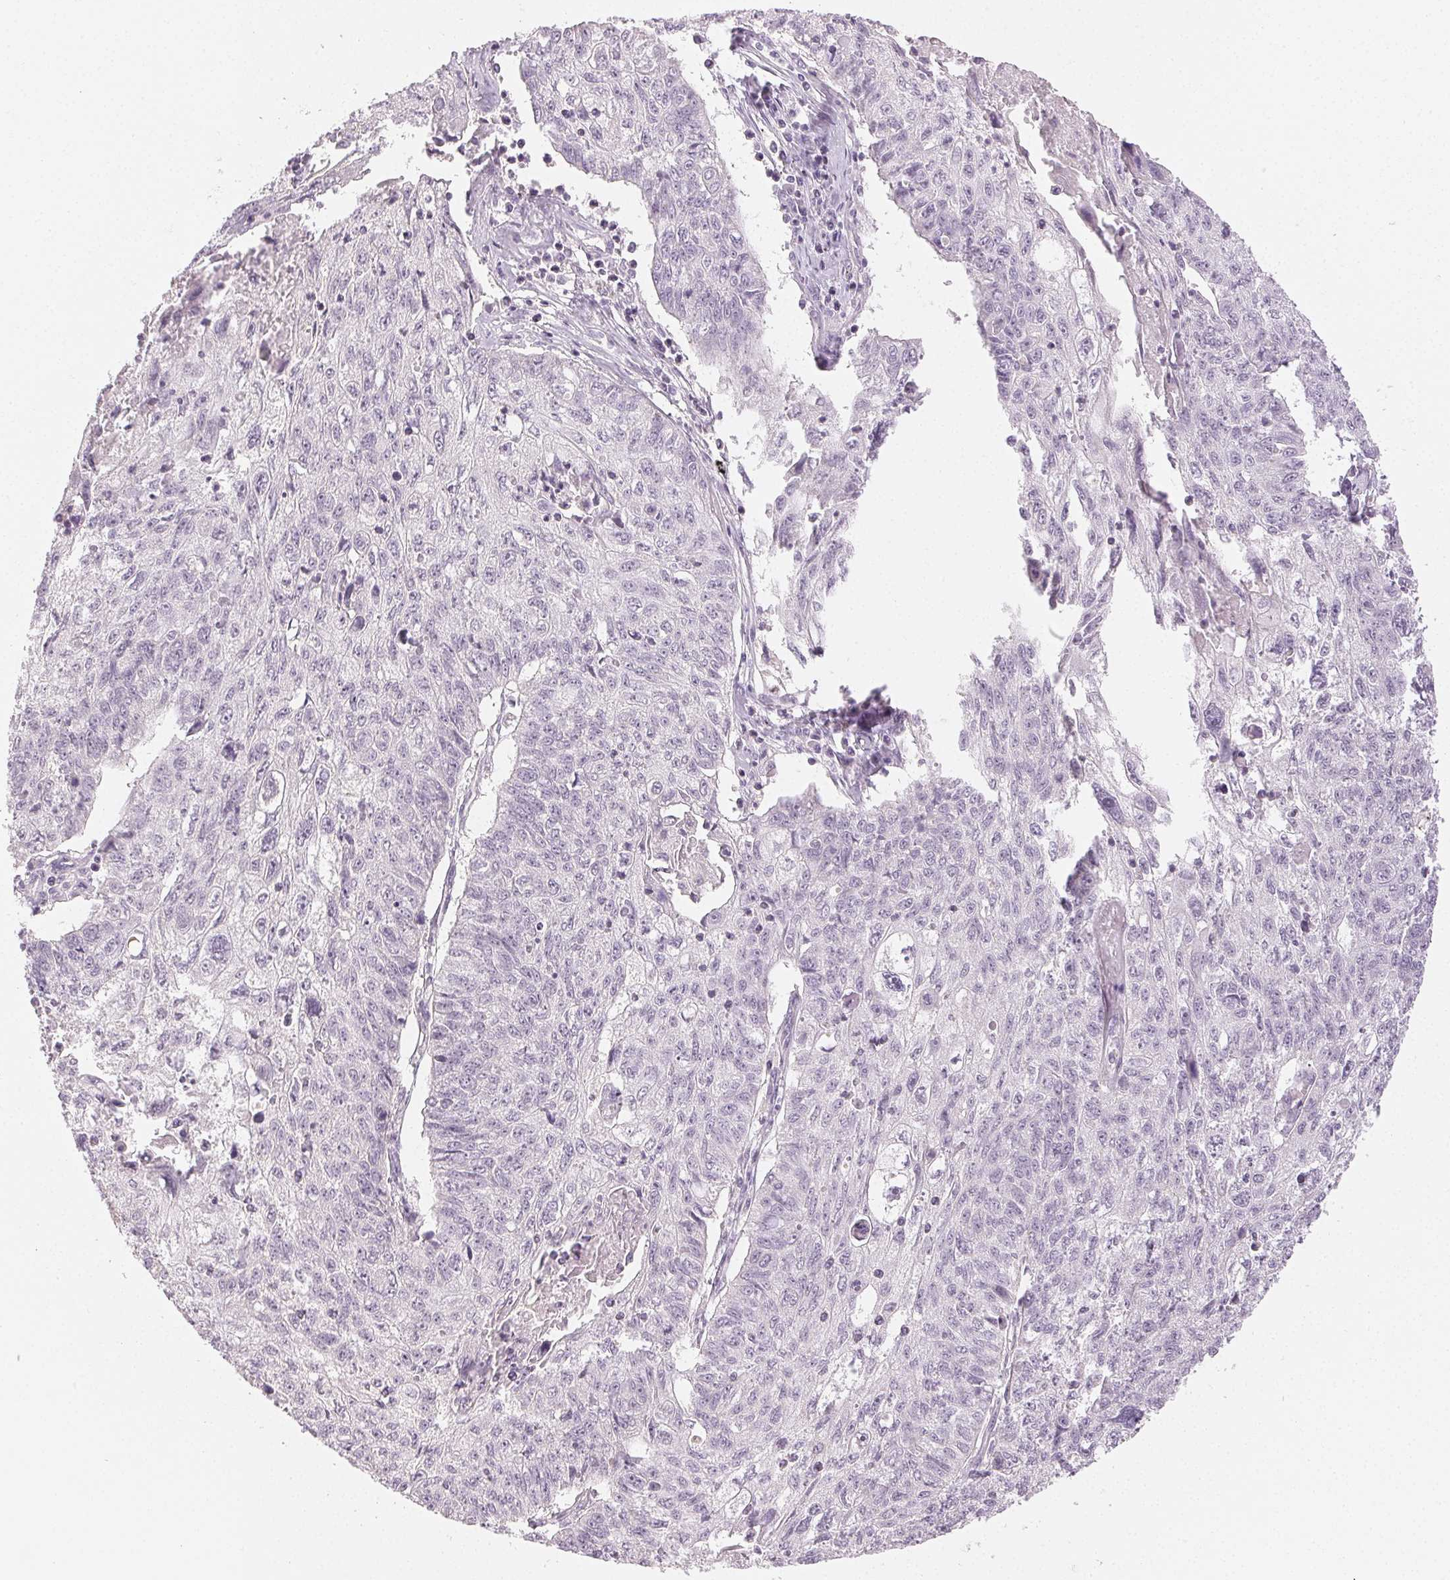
{"staining": {"intensity": "negative", "quantity": "none", "location": "none"}, "tissue": "lung cancer", "cell_type": "Tumor cells", "image_type": "cancer", "snomed": [{"axis": "morphology", "description": "Normal morphology"}, {"axis": "morphology", "description": "Aneuploidy"}, {"axis": "morphology", "description": "Squamous cell carcinoma, NOS"}, {"axis": "topography", "description": "Lymph node"}, {"axis": "topography", "description": "Lung"}], "caption": "IHC image of neoplastic tissue: lung cancer stained with DAB displays no significant protein positivity in tumor cells. (DAB immunohistochemistry (IHC) with hematoxylin counter stain).", "gene": "LVRN", "patient": {"sex": "female", "age": 76}}